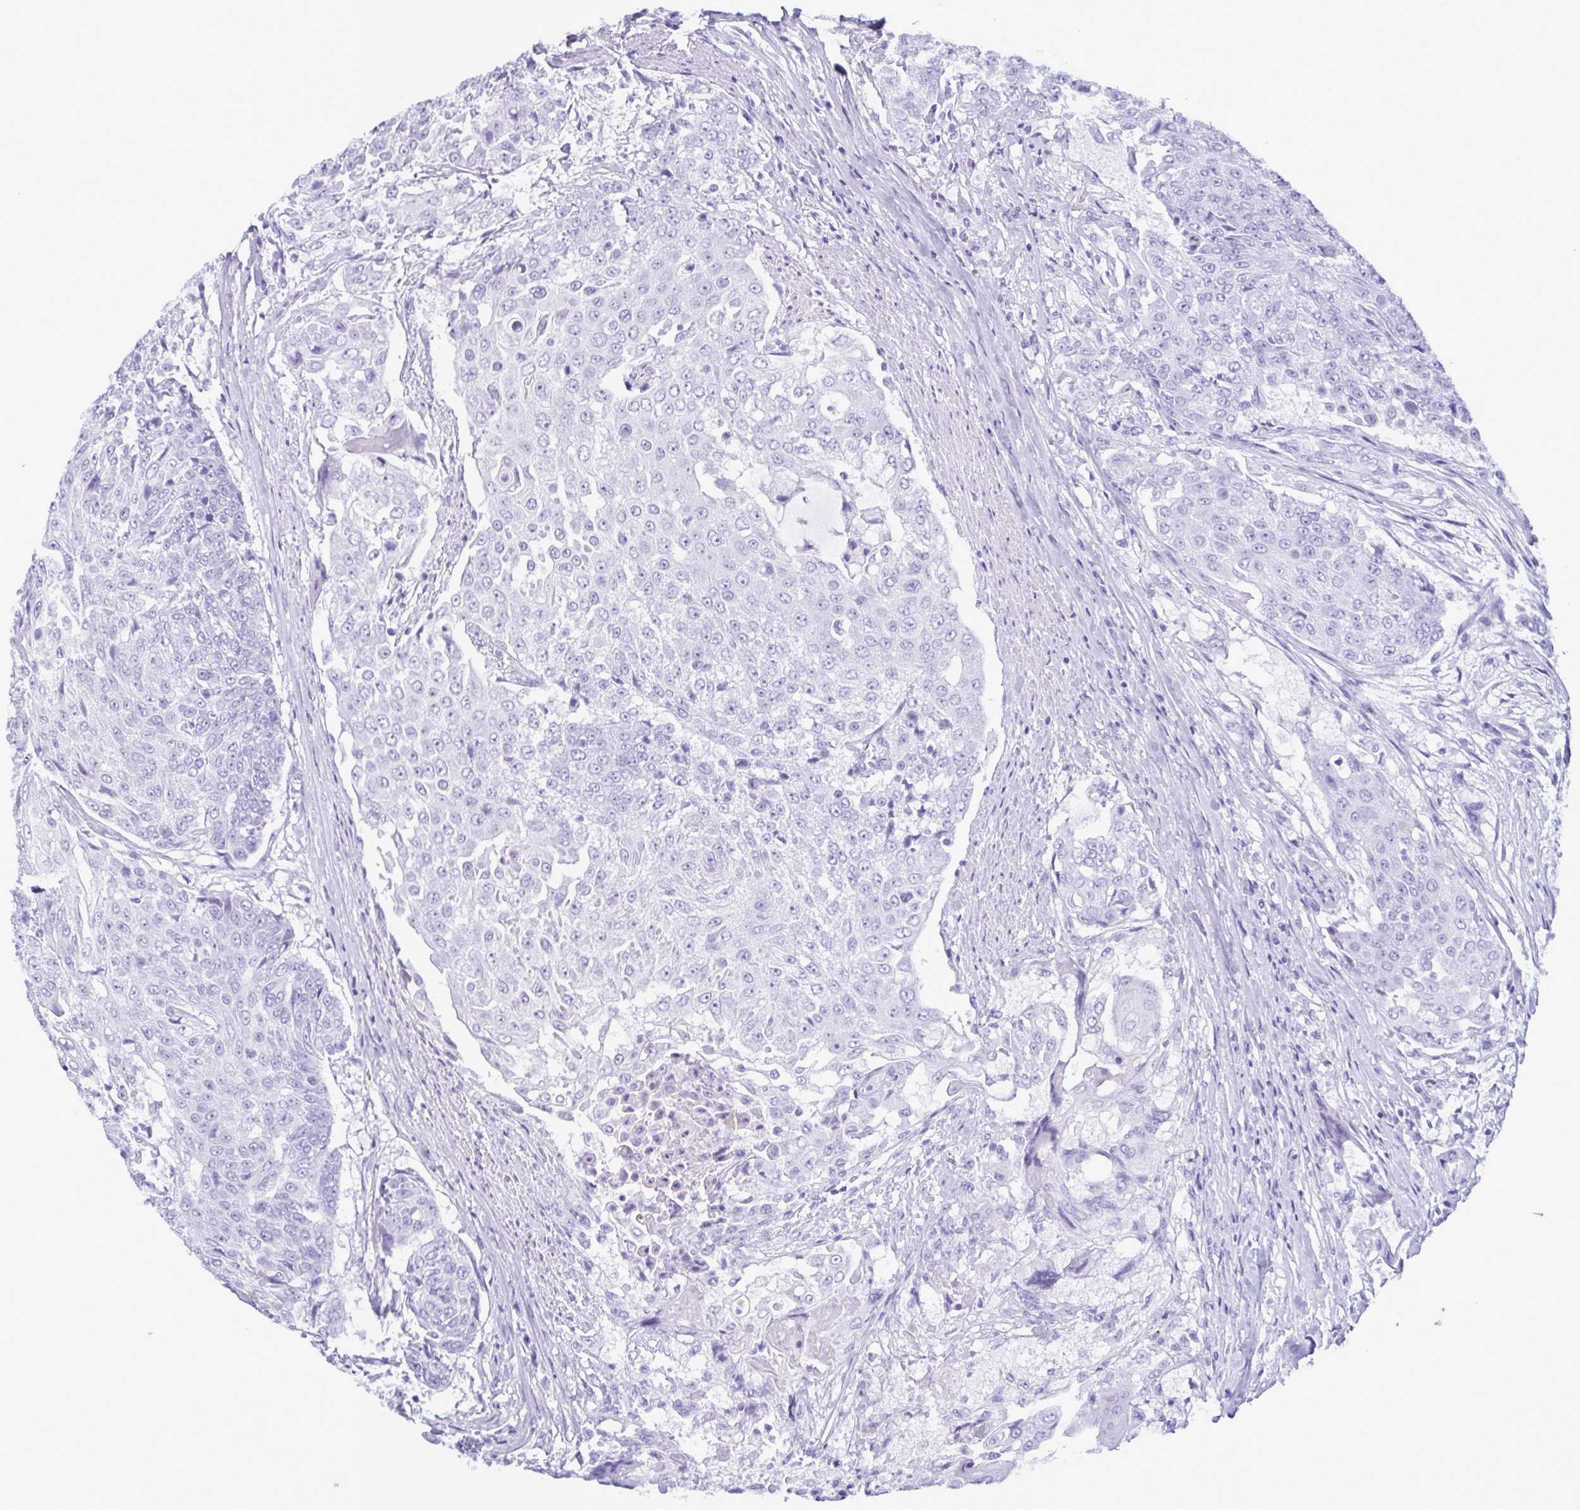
{"staining": {"intensity": "negative", "quantity": "none", "location": "none"}, "tissue": "urothelial cancer", "cell_type": "Tumor cells", "image_type": "cancer", "snomed": [{"axis": "morphology", "description": "Urothelial carcinoma, High grade"}, {"axis": "topography", "description": "Urinary bladder"}], "caption": "Immunohistochemical staining of human urothelial cancer displays no significant staining in tumor cells.", "gene": "LTF", "patient": {"sex": "female", "age": 63}}